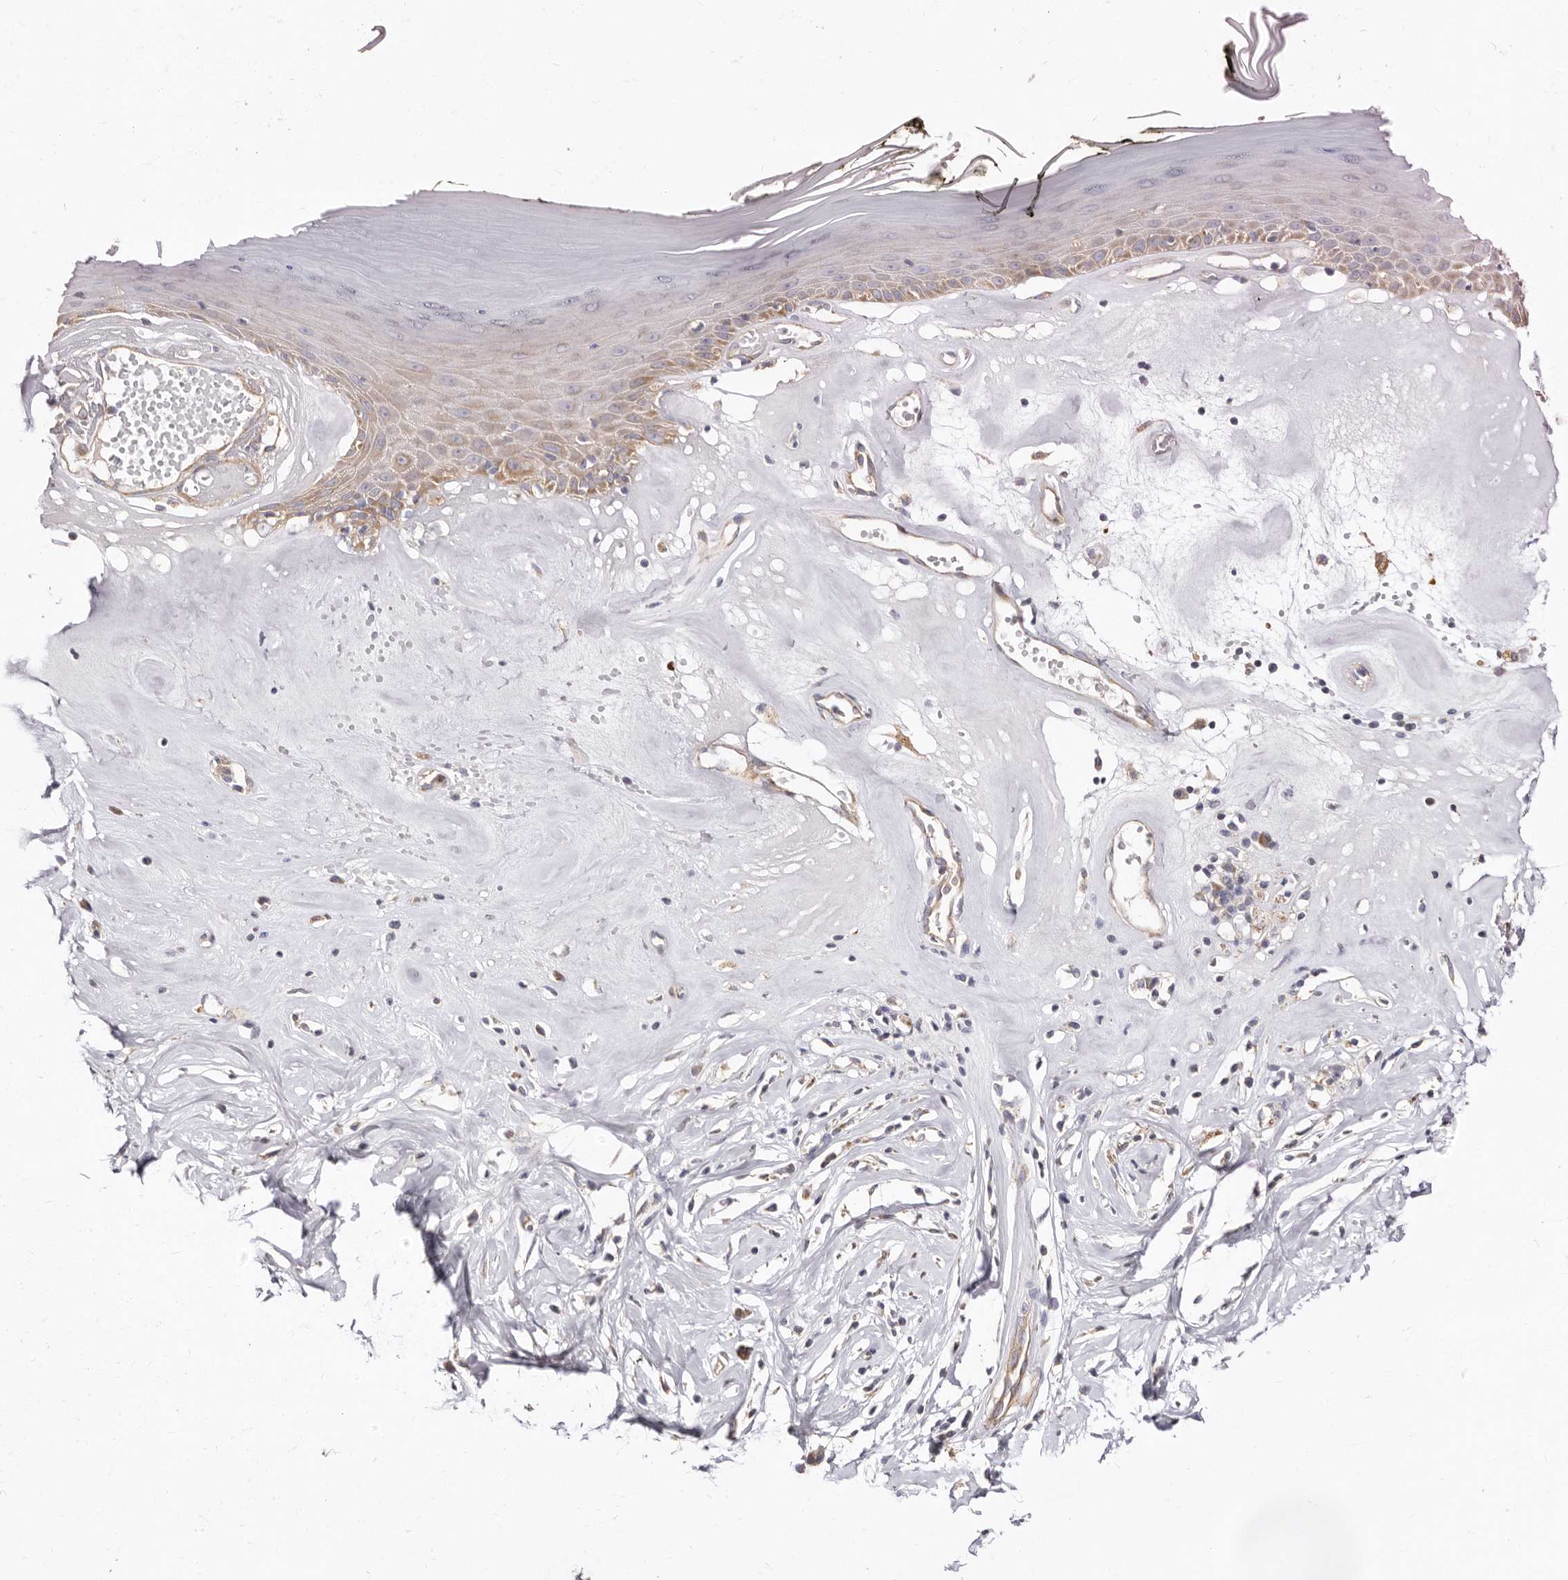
{"staining": {"intensity": "moderate", "quantity": "25%-75%", "location": "cytoplasmic/membranous"}, "tissue": "skin", "cell_type": "Epidermal cells", "image_type": "normal", "snomed": [{"axis": "morphology", "description": "Normal tissue, NOS"}, {"axis": "morphology", "description": "Inflammation, NOS"}, {"axis": "topography", "description": "Vulva"}], "caption": "High-power microscopy captured an immunohistochemistry (IHC) histopathology image of benign skin, revealing moderate cytoplasmic/membranous staining in about 25%-75% of epidermal cells.", "gene": "BAIAP2L1", "patient": {"sex": "female", "age": 84}}